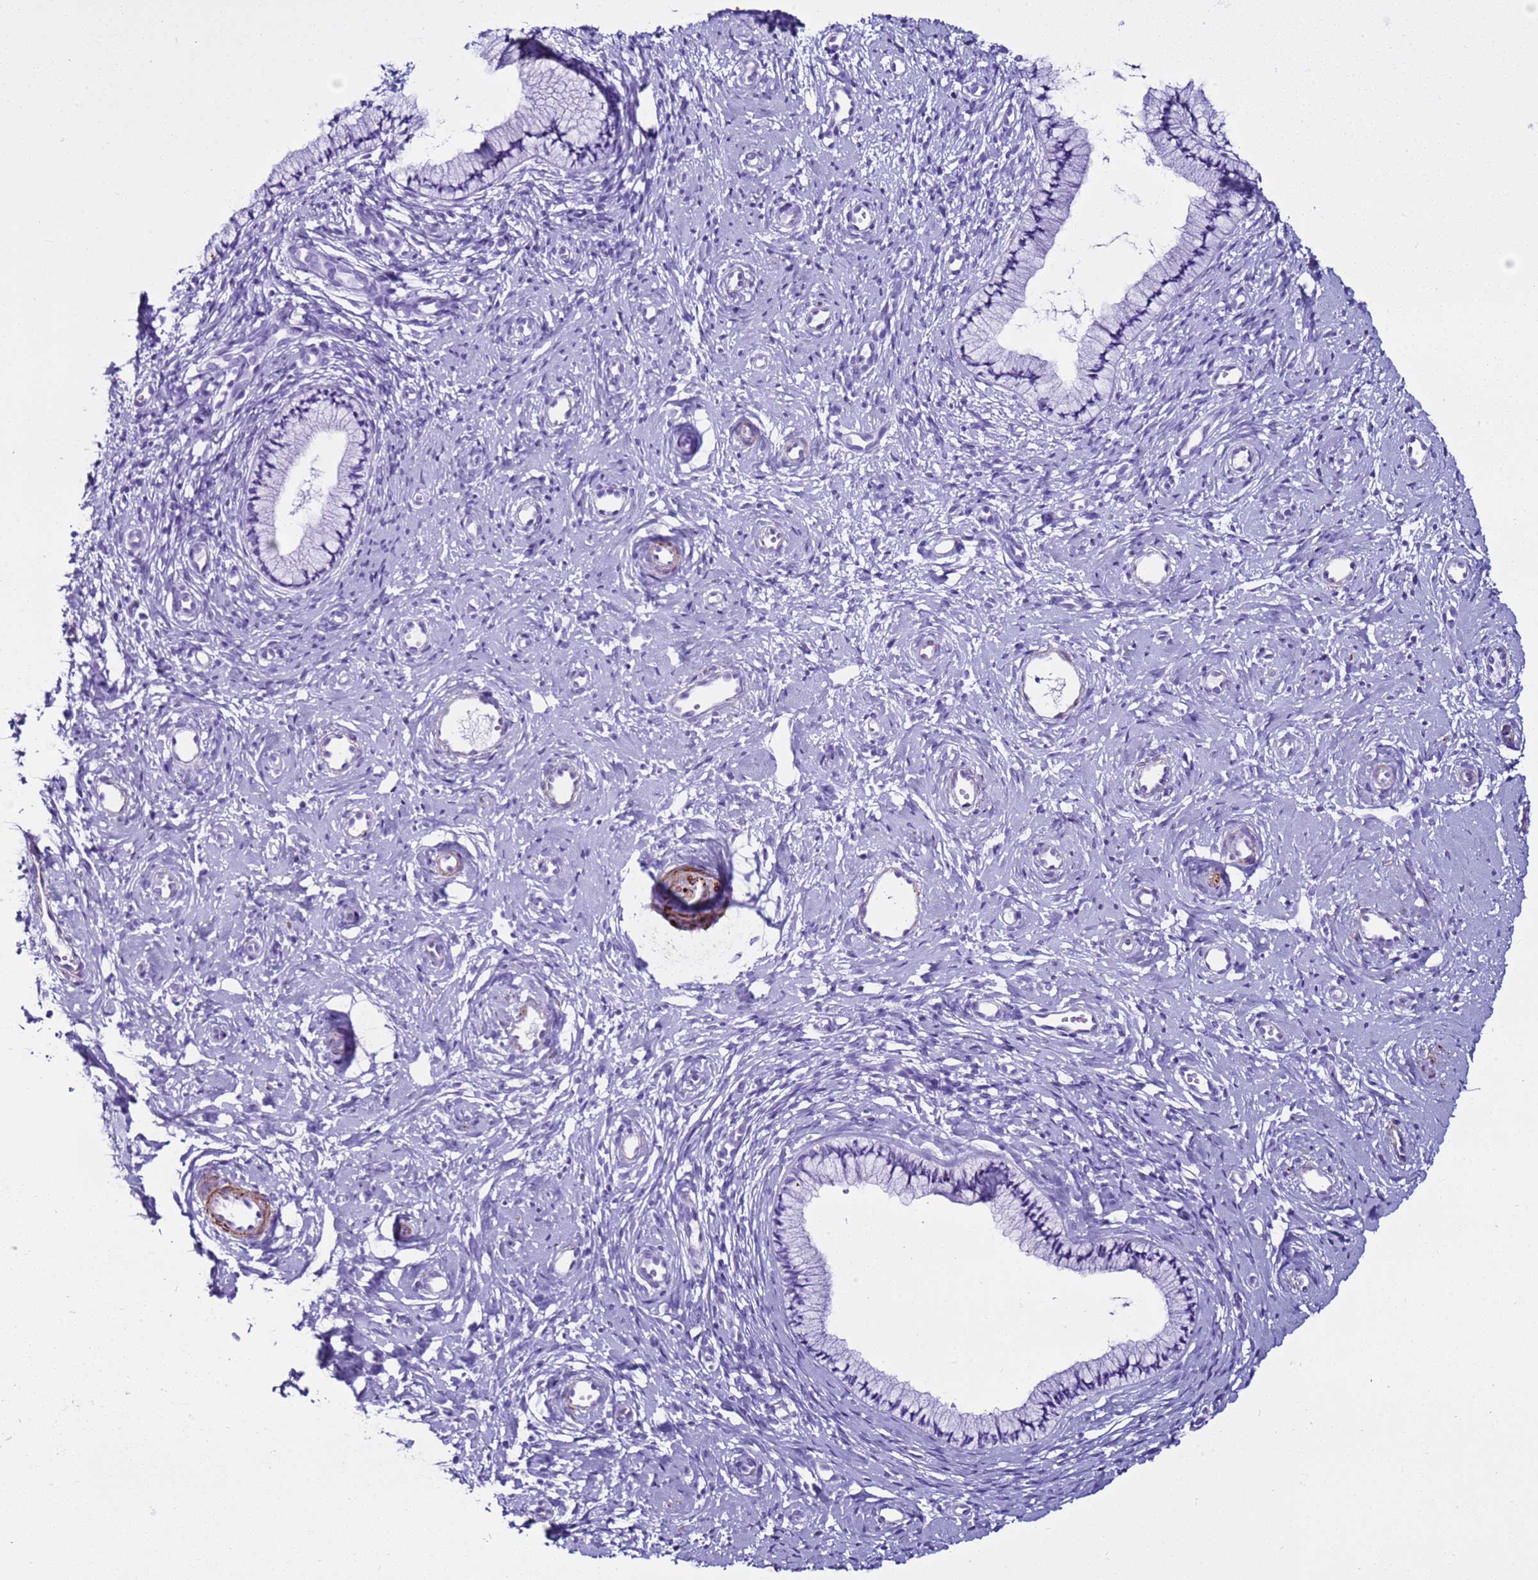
{"staining": {"intensity": "negative", "quantity": "none", "location": "none"}, "tissue": "cervix", "cell_type": "Glandular cells", "image_type": "normal", "snomed": [{"axis": "morphology", "description": "Normal tissue, NOS"}, {"axis": "topography", "description": "Cervix"}], "caption": "Image shows no significant protein expression in glandular cells of normal cervix. (Stains: DAB (3,3'-diaminobenzidine) IHC with hematoxylin counter stain, Microscopy: brightfield microscopy at high magnification).", "gene": "LCMT1", "patient": {"sex": "female", "age": 57}}